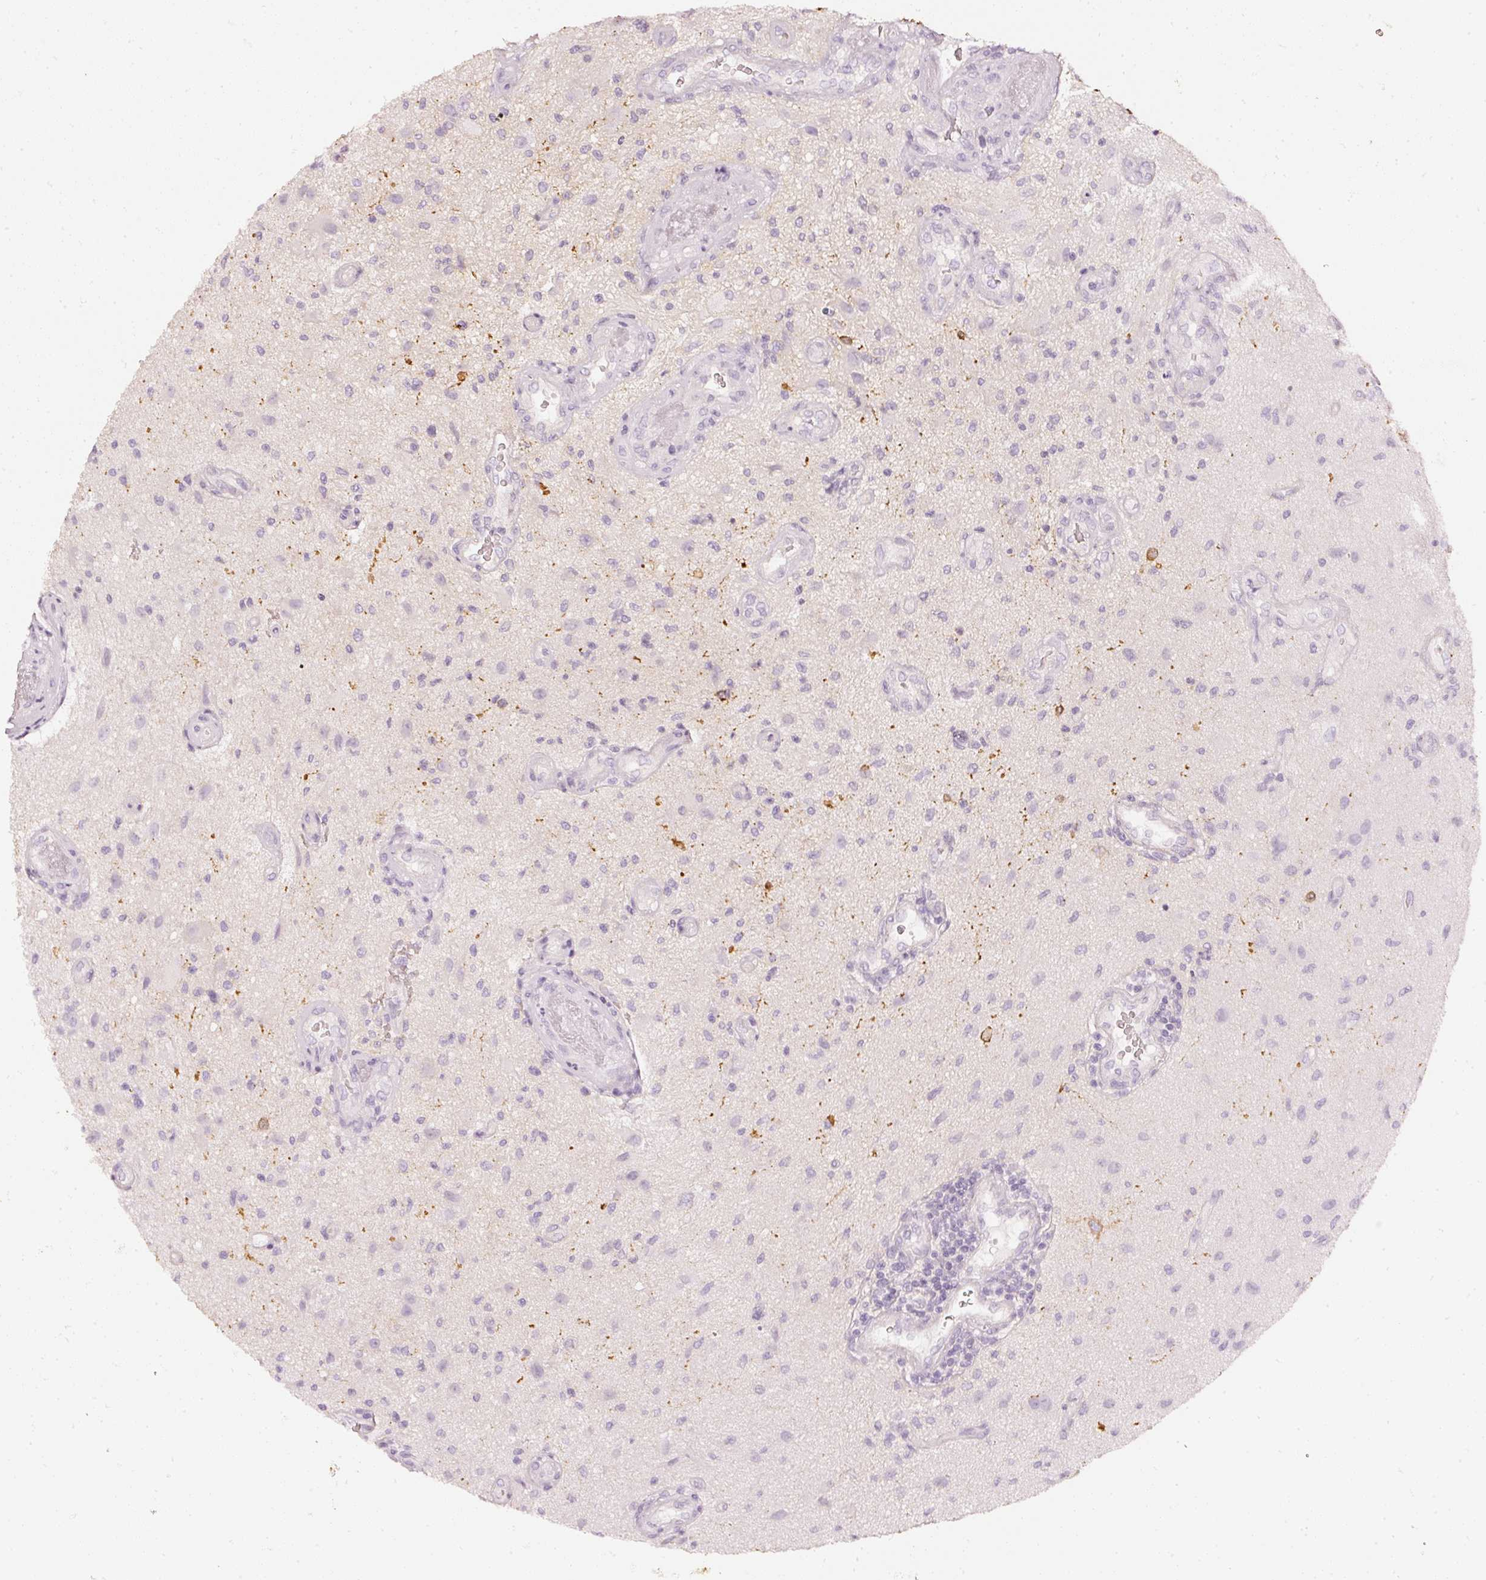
{"staining": {"intensity": "strong", "quantity": "<25%", "location": "cytoplasmic/membranous"}, "tissue": "glioma", "cell_type": "Tumor cells", "image_type": "cancer", "snomed": [{"axis": "morphology", "description": "Glioma, malignant, High grade"}, {"axis": "topography", "description": "Brain"}], "caption": "High-grade glioma (malignant) stained for a protein reveals strong cytoplasmic/membranous positivity in tumor cells.", "gene": "CNP", "patient": {"sex": "male", "age": 67}}